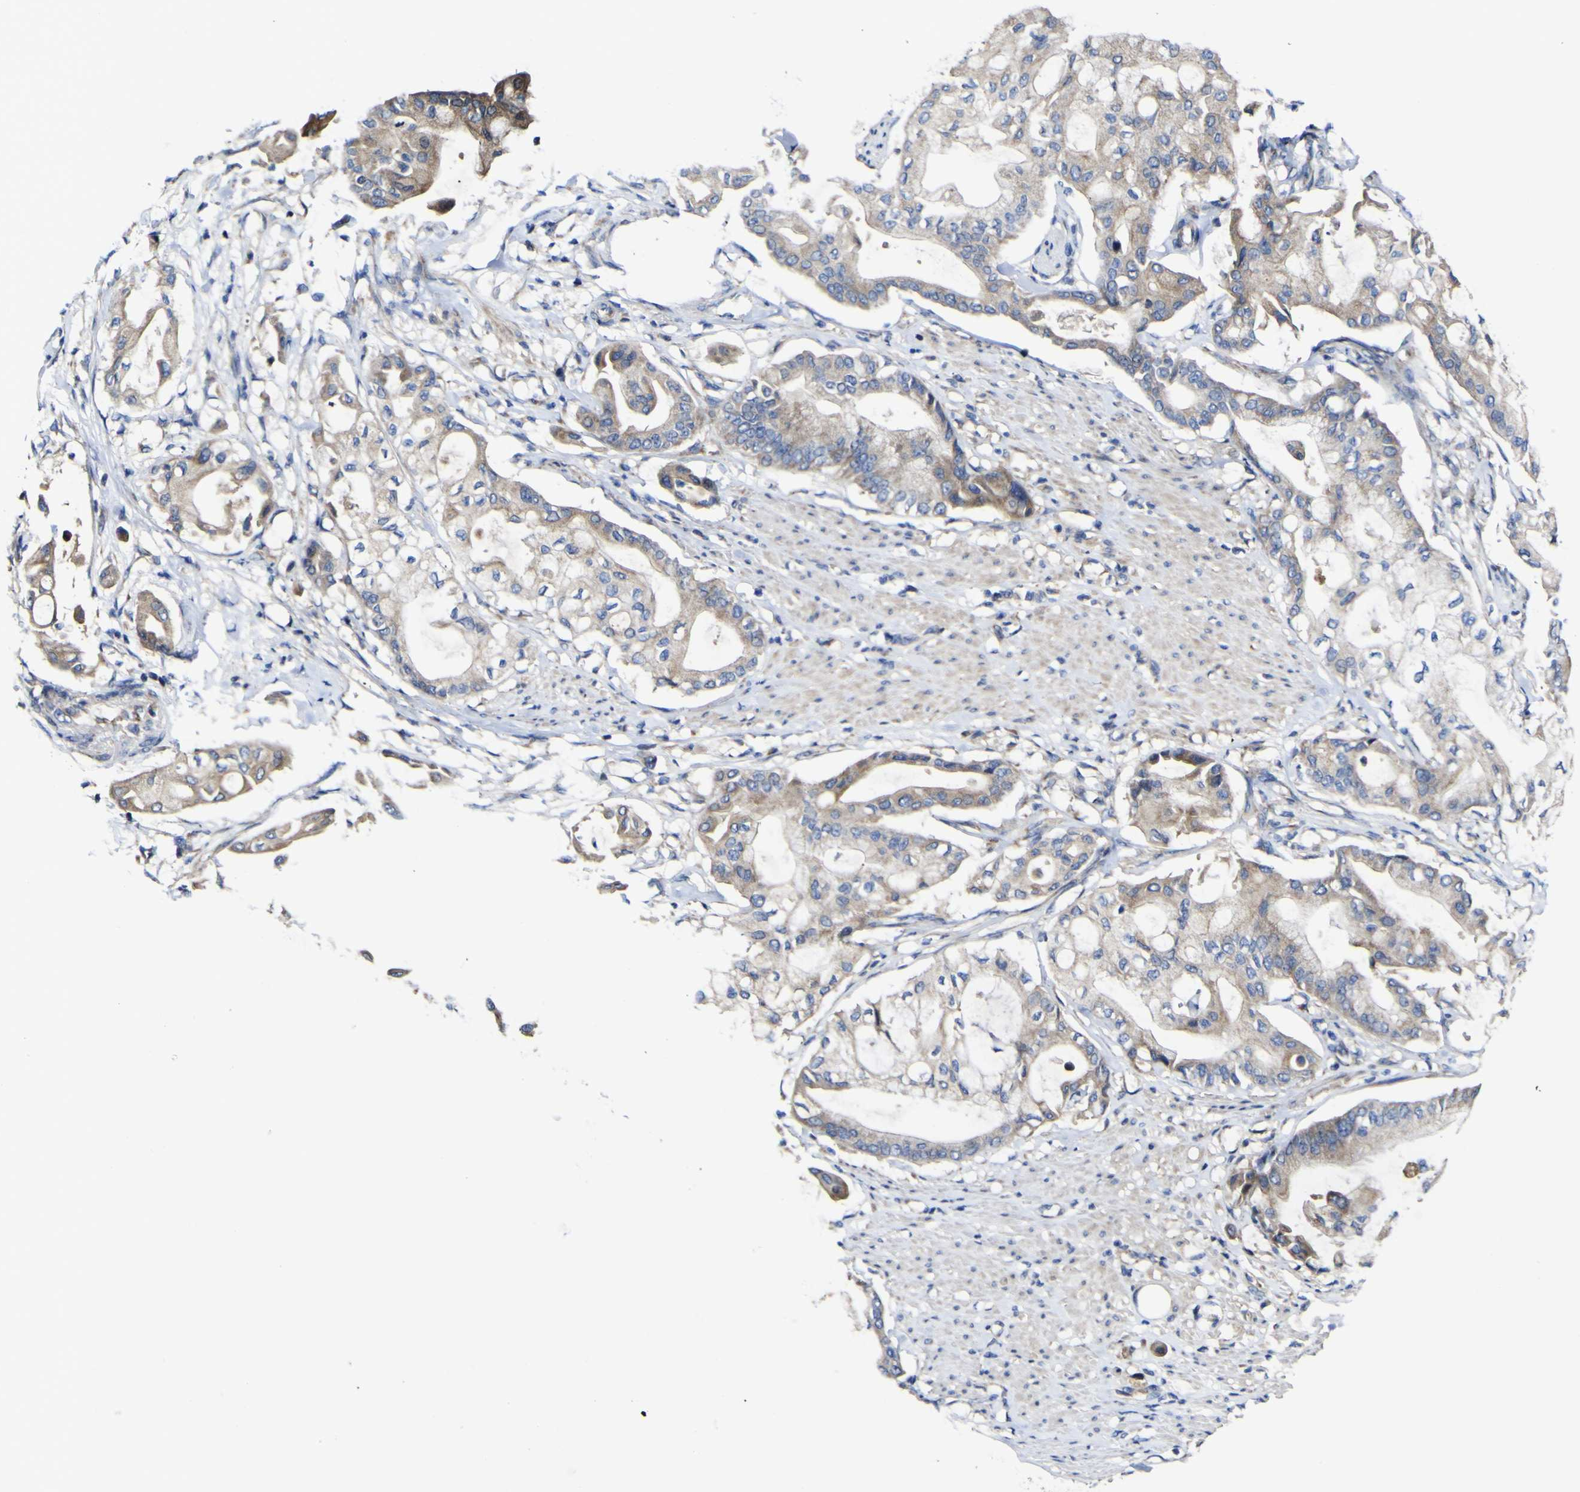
{"staining": {"intensity": "moderate", "quantity": ">75%", "location": "cytoplasmic/membranous"}, "tissue": "pancreatic cancer", "cell_type": "Tumor cells", "image_type": "cancer", "snomed": [{"axis": "morphology", "description": "Adenocarcinoma, NOS"}, {"axis": "morphology", "description": "Adenocarcinoma, metastatic, NOS"}, {"axis": "topography", "description": "Lymph node"}, {"axis": "topography", "description": "Pancreas"}, {"axis": "topography", "description": "Duodenum"}], "caption": "Pancreatic adenocarcinoma stained with a protein marker displays moderate staining in tumor cells.", "gene": "CCDC90B", "patient": {"sex": "female", "age": 64}}